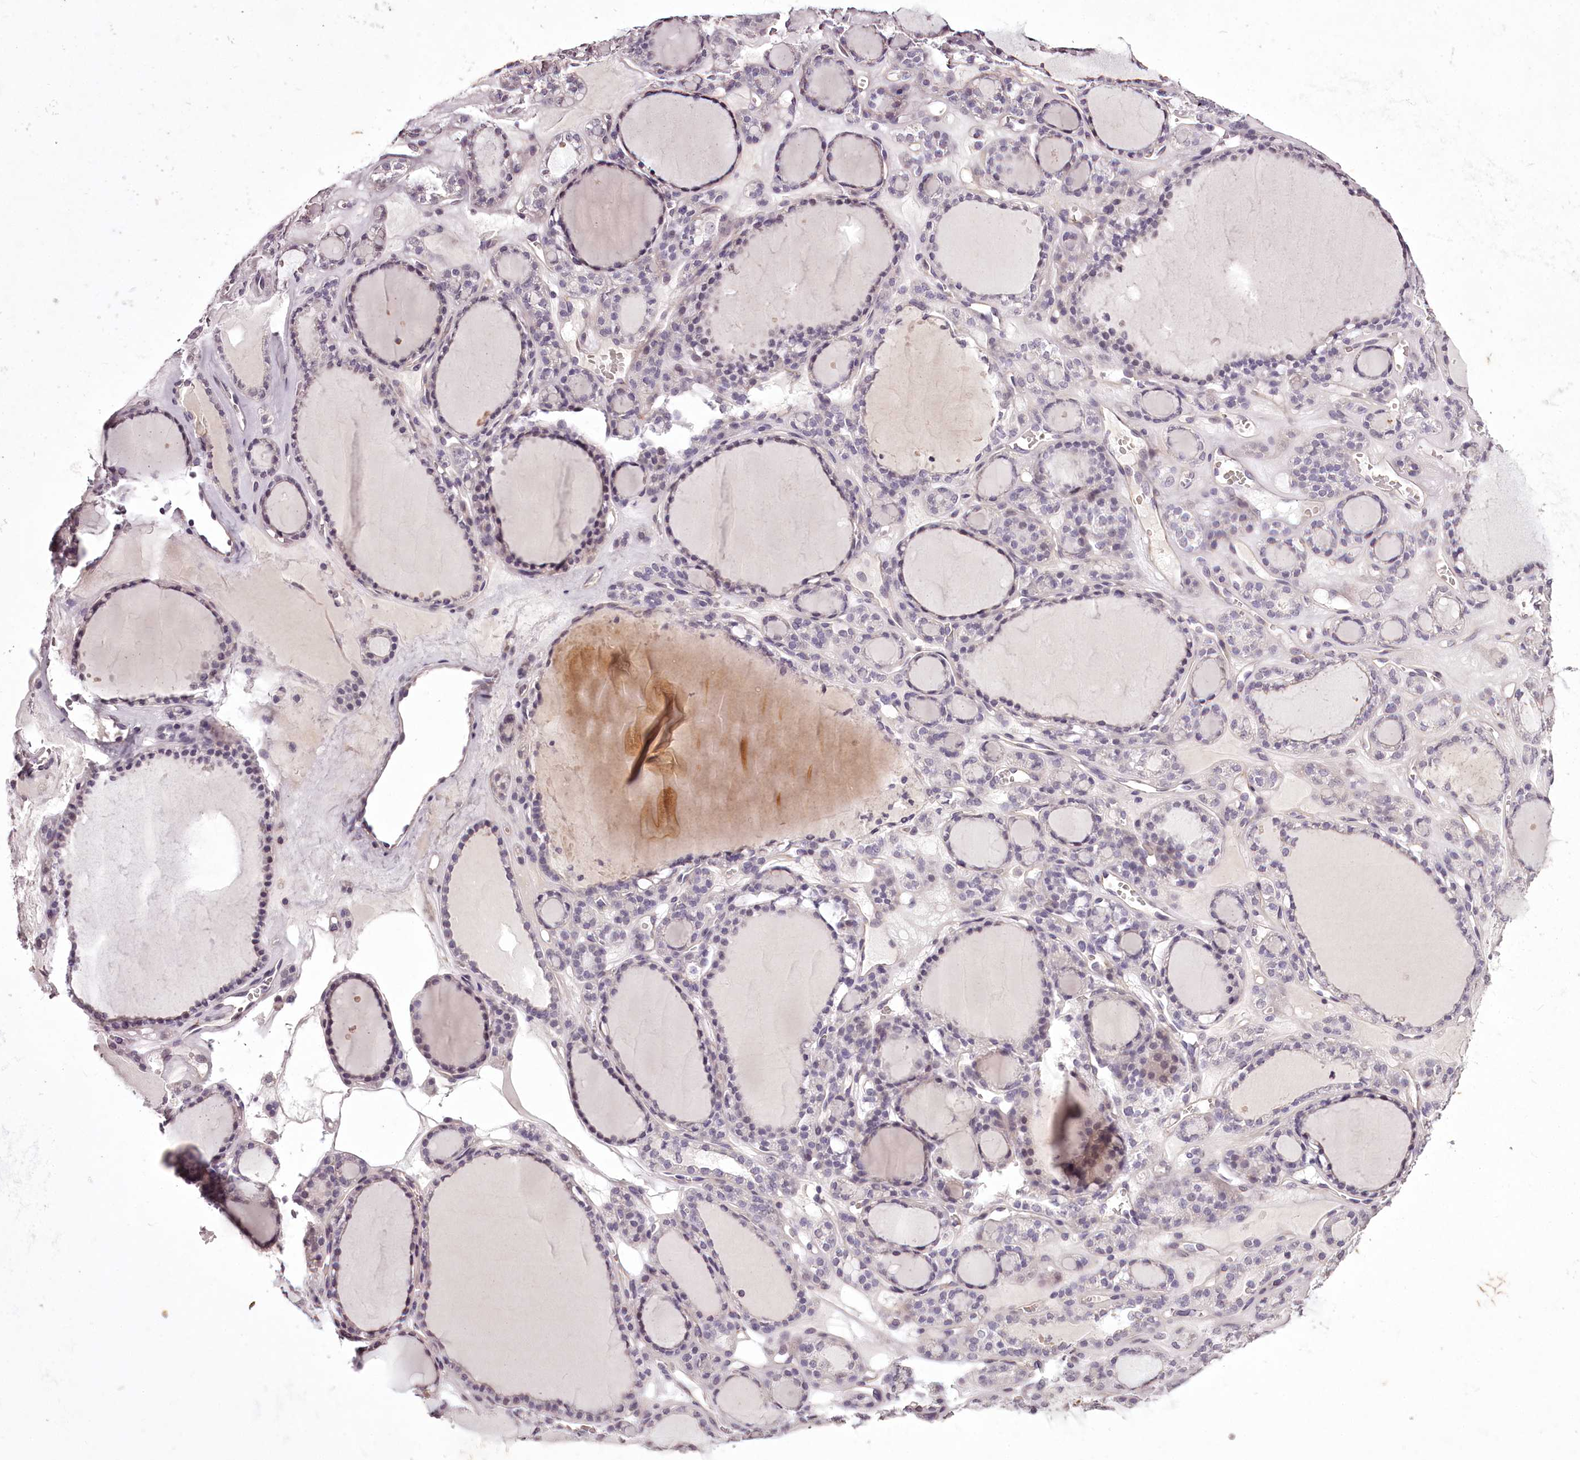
{"staining": {"intensity": "negative", "quantity": "none", "location": "none"}, "tissue": "thyroid gland", "cell_type": "Glandular cells", "image_type": "normal", "snomed": [{"axis": "morphology", "description": "Normal tissue, NOS"}, {"axis": "topography", "description": "Thyroid gland"}], "caption": "The photomicrograph shows no staining of glandular cells in unremarkable thyroid gland.", "gene": "C1orf56", "patient": {"sex": "female", "age": 28}}